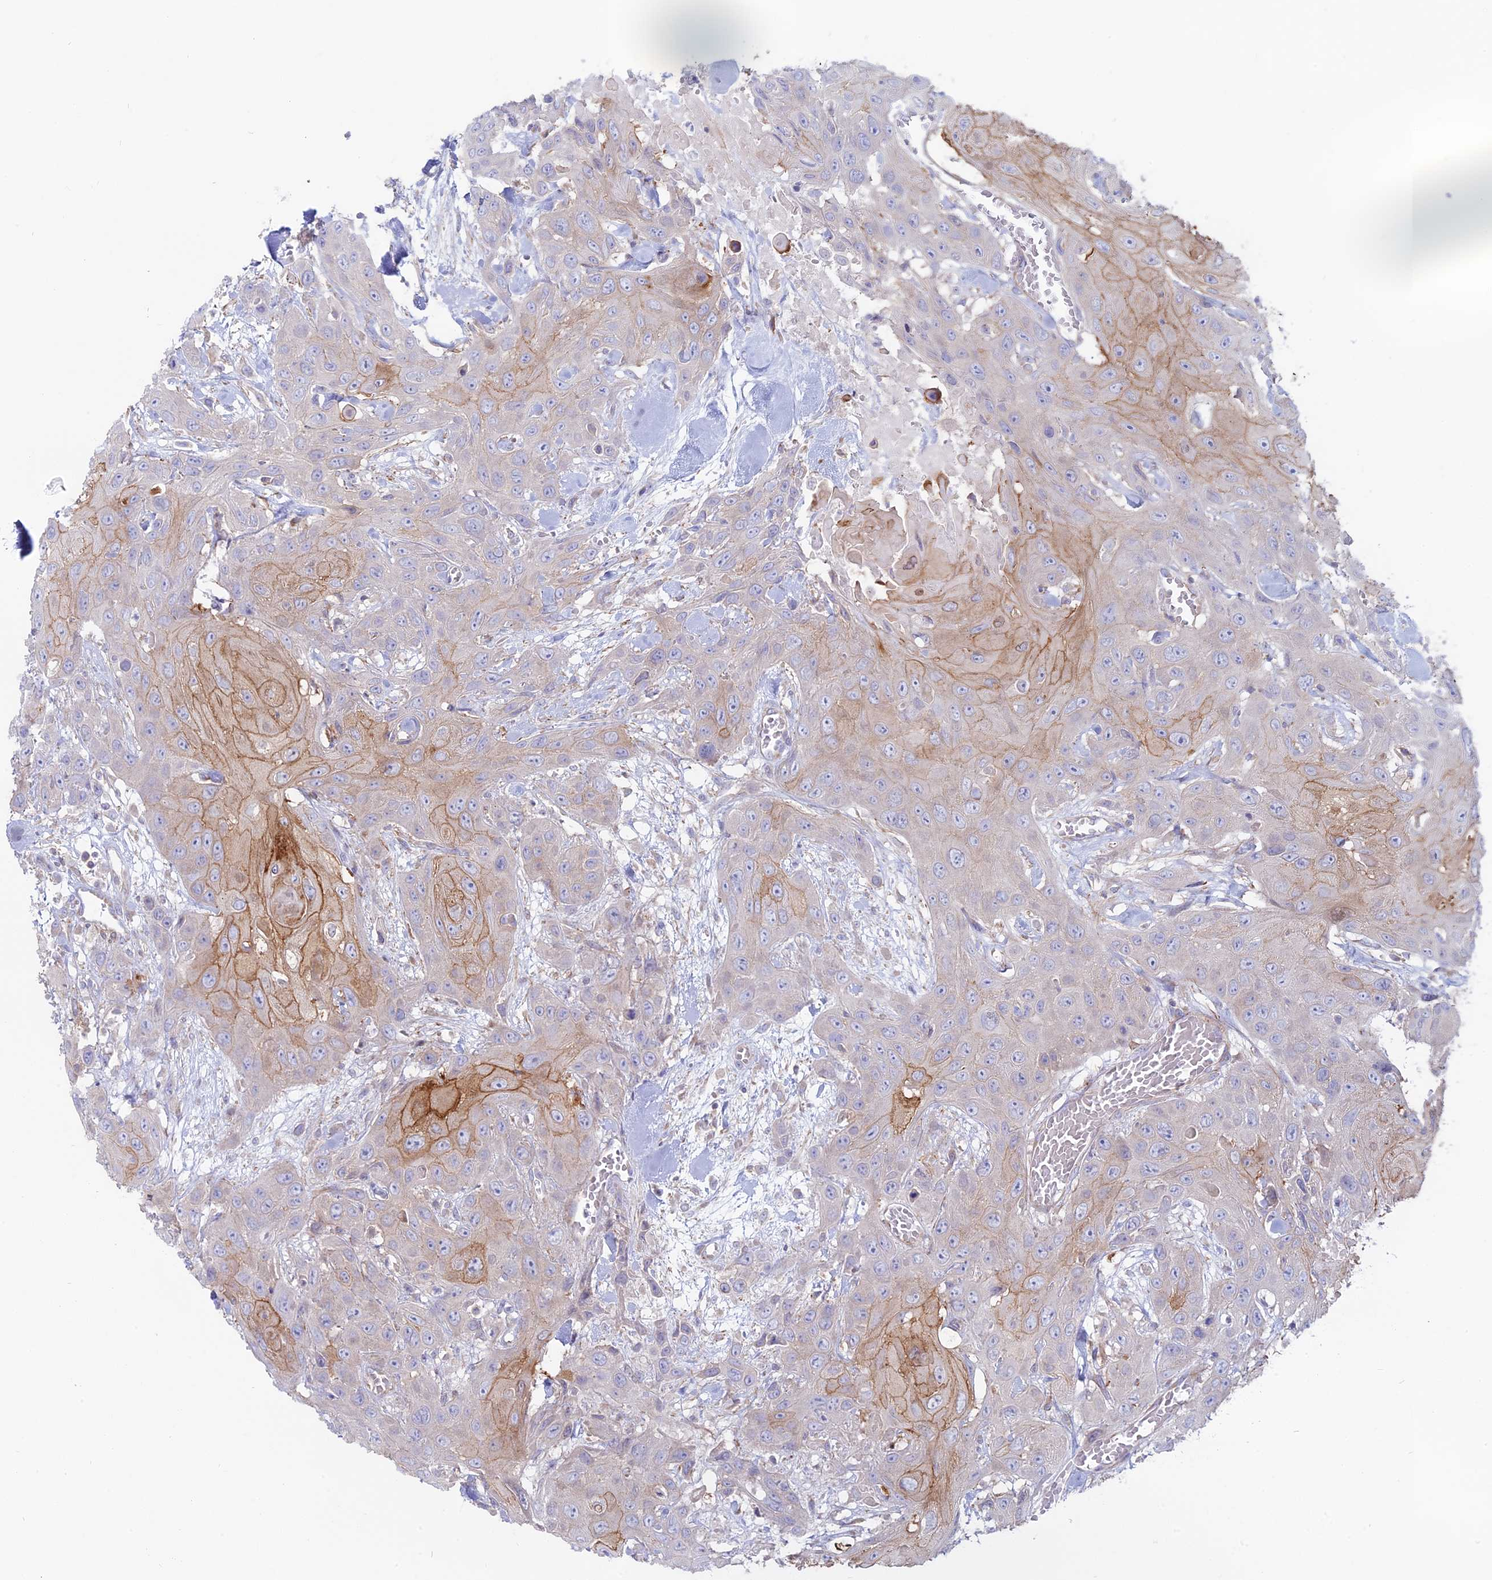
{"staining": {"intensity": "moderate", "quantity": "<25%", "location": "cytoplasmic/membranous"}, "tissue": "head and neck cancer", "cell_type": "Tumor cells", "image_type": "cancer", "snomed": [{"axis": "morphology", "description": "Squamous cell carcinoma, NOS"}, {"axis": "topography", "description": "Head-Neck"}], "caption": "Approximately <25% of tumor cells in human head and neck squamous cell carcinoma reveal moderate cytoplasmic/membranous protein staining as visualized by brown immunohistochemical staining.", "gene": "MYO5B", "patient": {"sex": "male", "age": 81}}